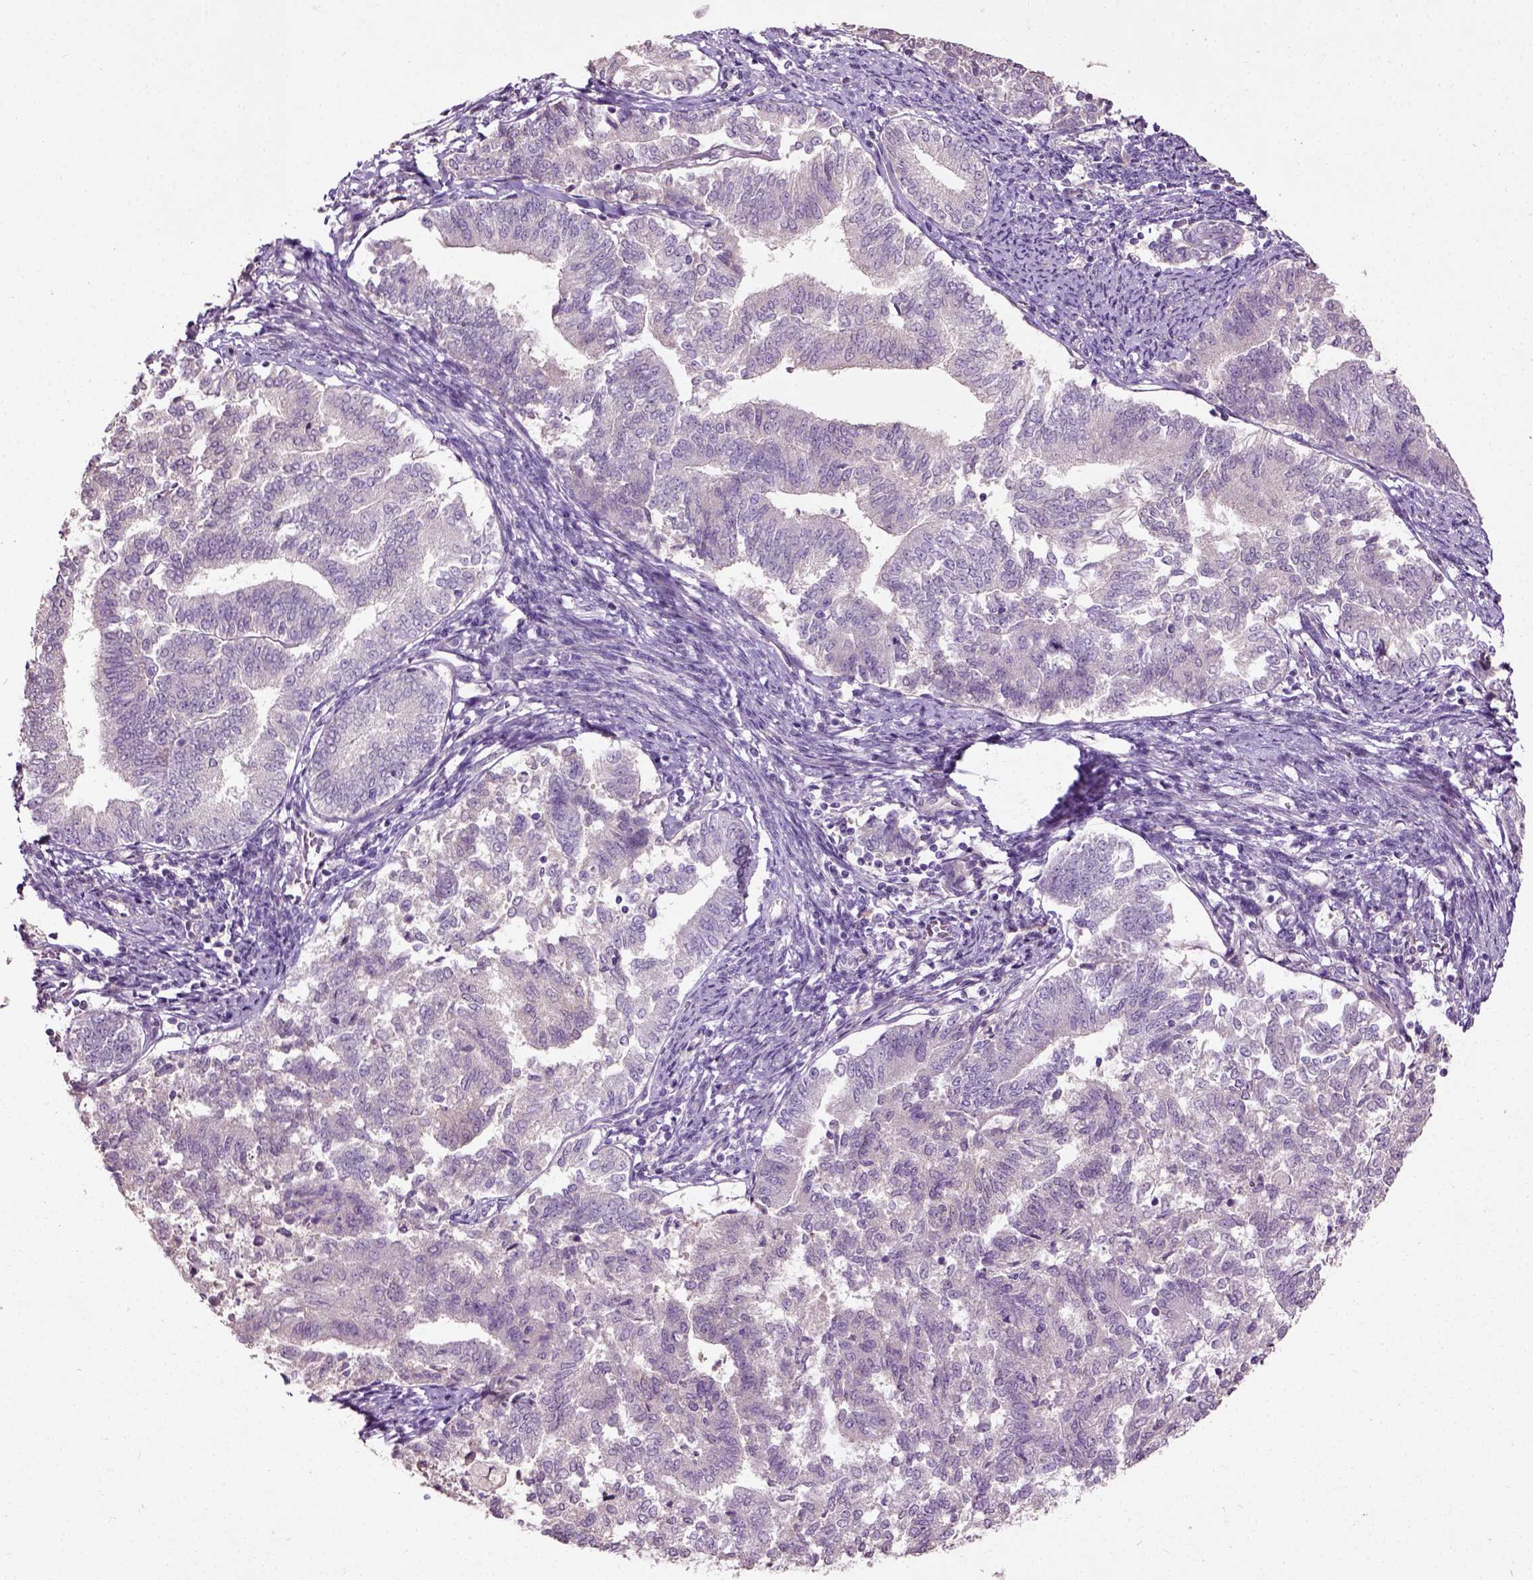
{"staining": {"intensity": "negative", "quantity": "none", "location": "none"}, "tissue": "endometrial cancer", "cell_type": "Tumor cells", "image_type": "cancer", "snomed": [{"axis": "morphology", "description": "Adenocarcinoma, NOS"}, {"axis": "topography", "description": "Endometrium"}], "caption": "DAB (3,3'-diaminobenzidine) immunohistochemical staining of endometrial adenocarcinoma shows no significant positivity in tumor cells.", "gene": "PKP3", "patient": {"sex": "female", "age": 65}}